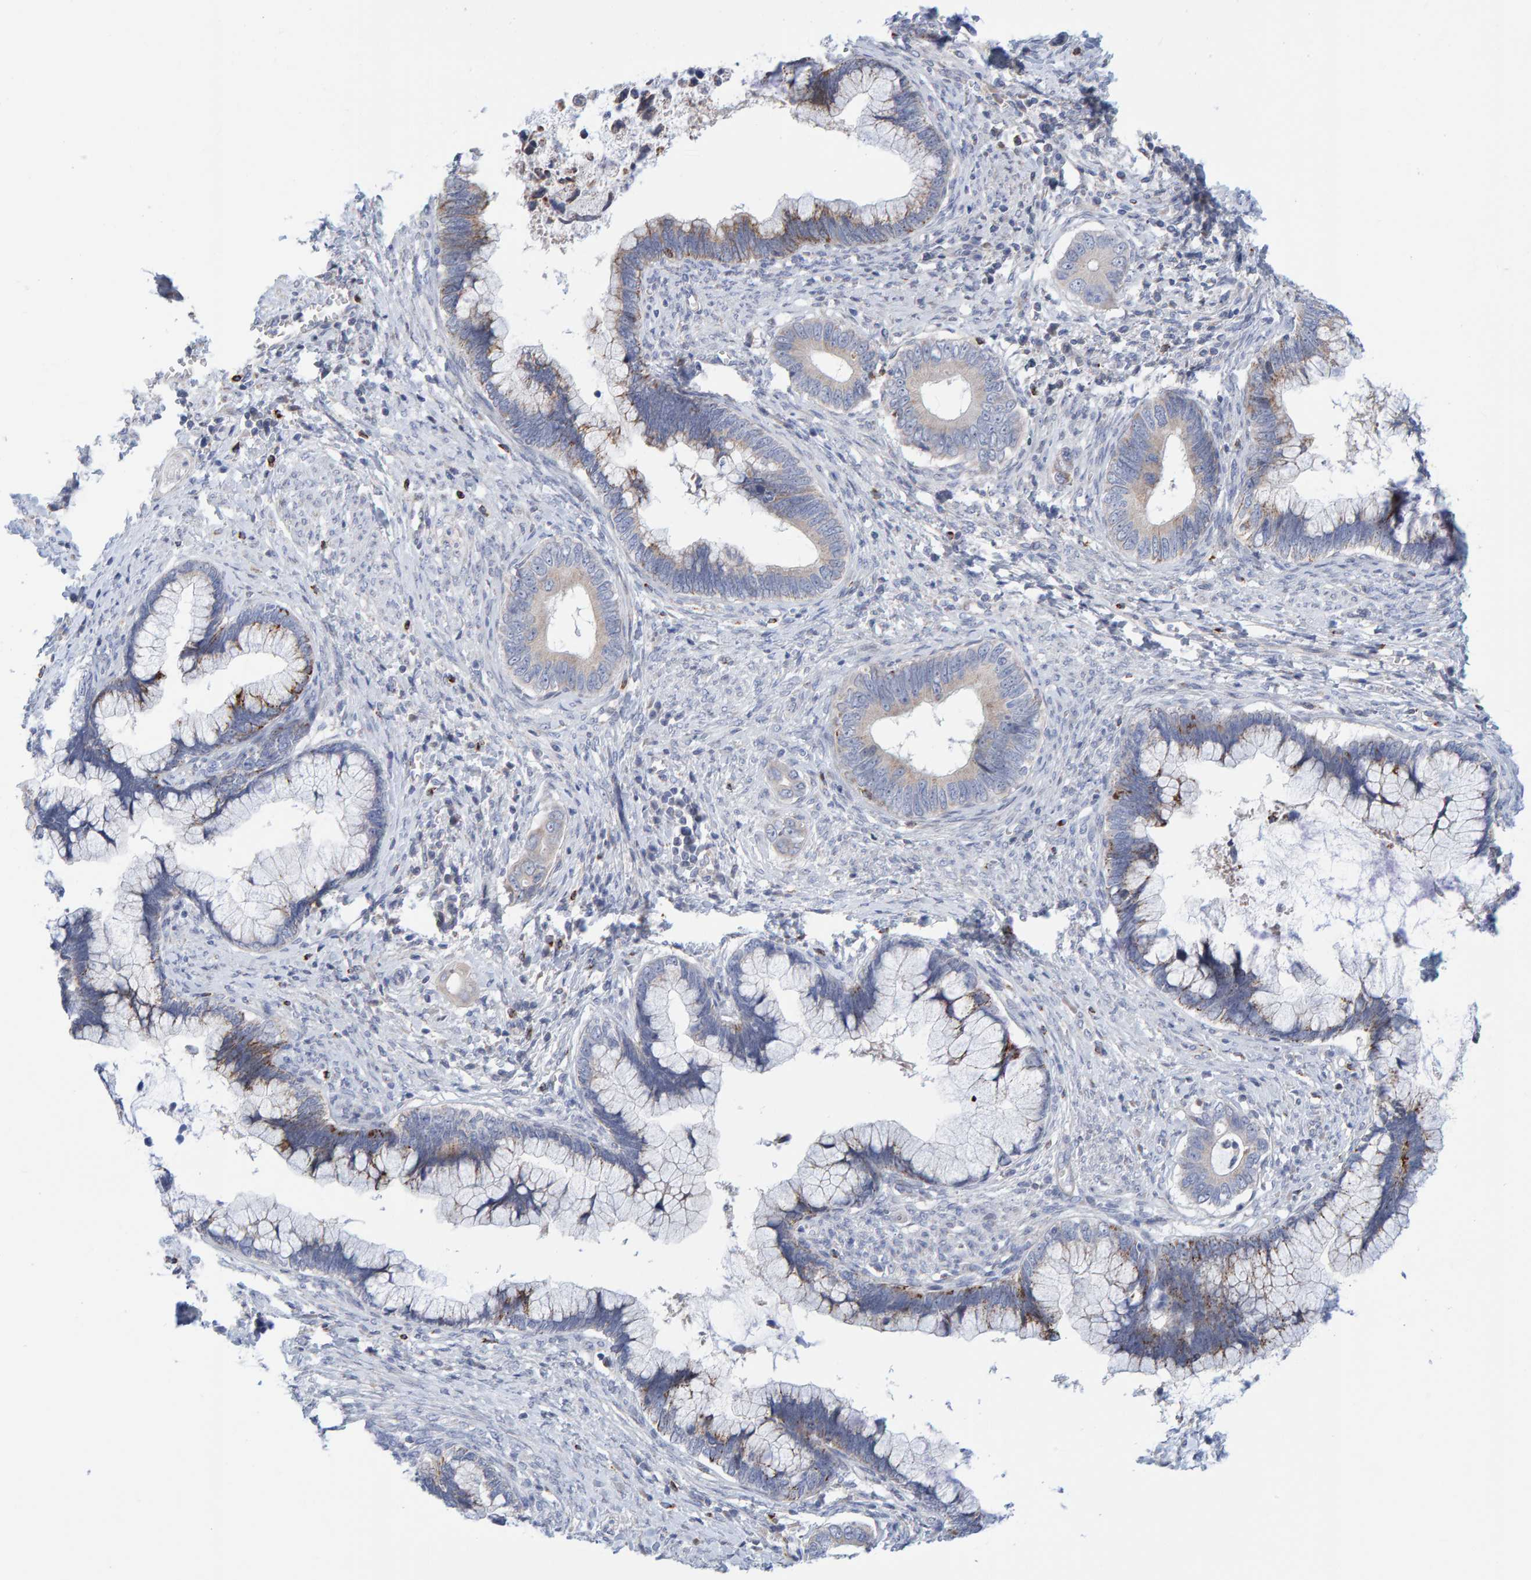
{"staining": {"intensity": "moderate", "quantity": "25%-75%", "location": "cytoplasmic/membranous"}, "tissue": "cervical cancer", "cell_type": "Tumor cells", "image_type": "cancer", "snomed": [{"axis": "morphology", "description": "Adenocarcinoma, NOS"}, {"axis": "topography", "description": "Cervix"}], "caption": "The histopathology image demonstrates immunohistochemical staining of cervical cancer (adenocarcinoma). There is moderate cytoplasmic/membranous staining is appreciated in approximately 25%-75% of tumor cells.", "gene": "ZC3H3", "patient": {"sex": "female", "age": 44}}